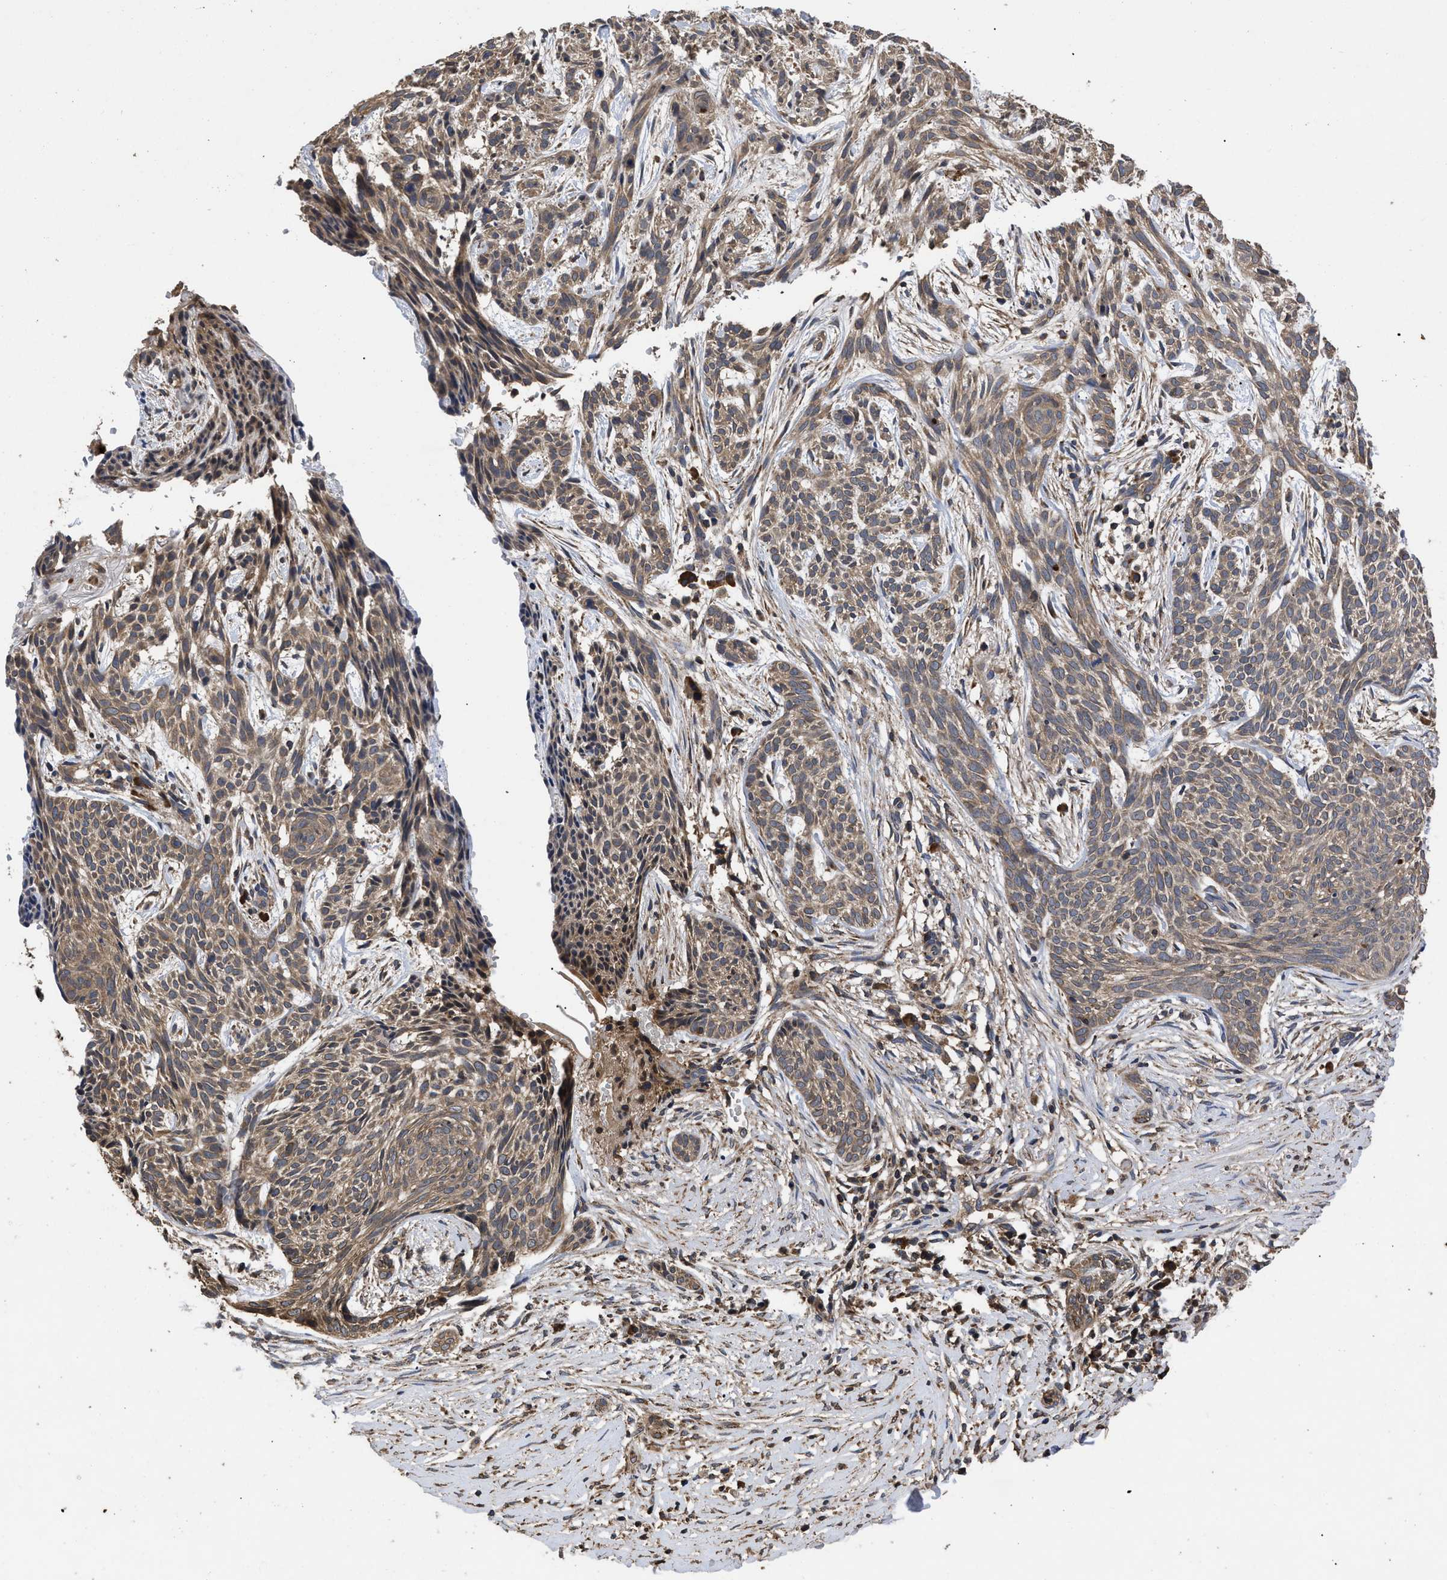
{"staining": {"intensity": "weak", "quantity": ">75%", "location": "cytoplasmic/membranous"}, "tissue": "skin cancer", "cell_type": "Tumor cells", "image_type": "cancer", "snomed": [{"axis": "morphology", "description": "Basal cell carcinoma"}, {"axis": "topography", "description": "Skin"}], "caption": "Immunohistochemistry (DAB (3,3'-diaminobenzidine)) staining of human basal cell carcinoma (skin) shows weak cytoplasmic/membranous protein staining in about >75% of tumor cells.", "gene": "LRRC3", "patient": {"sex": "female", "age": 59}}